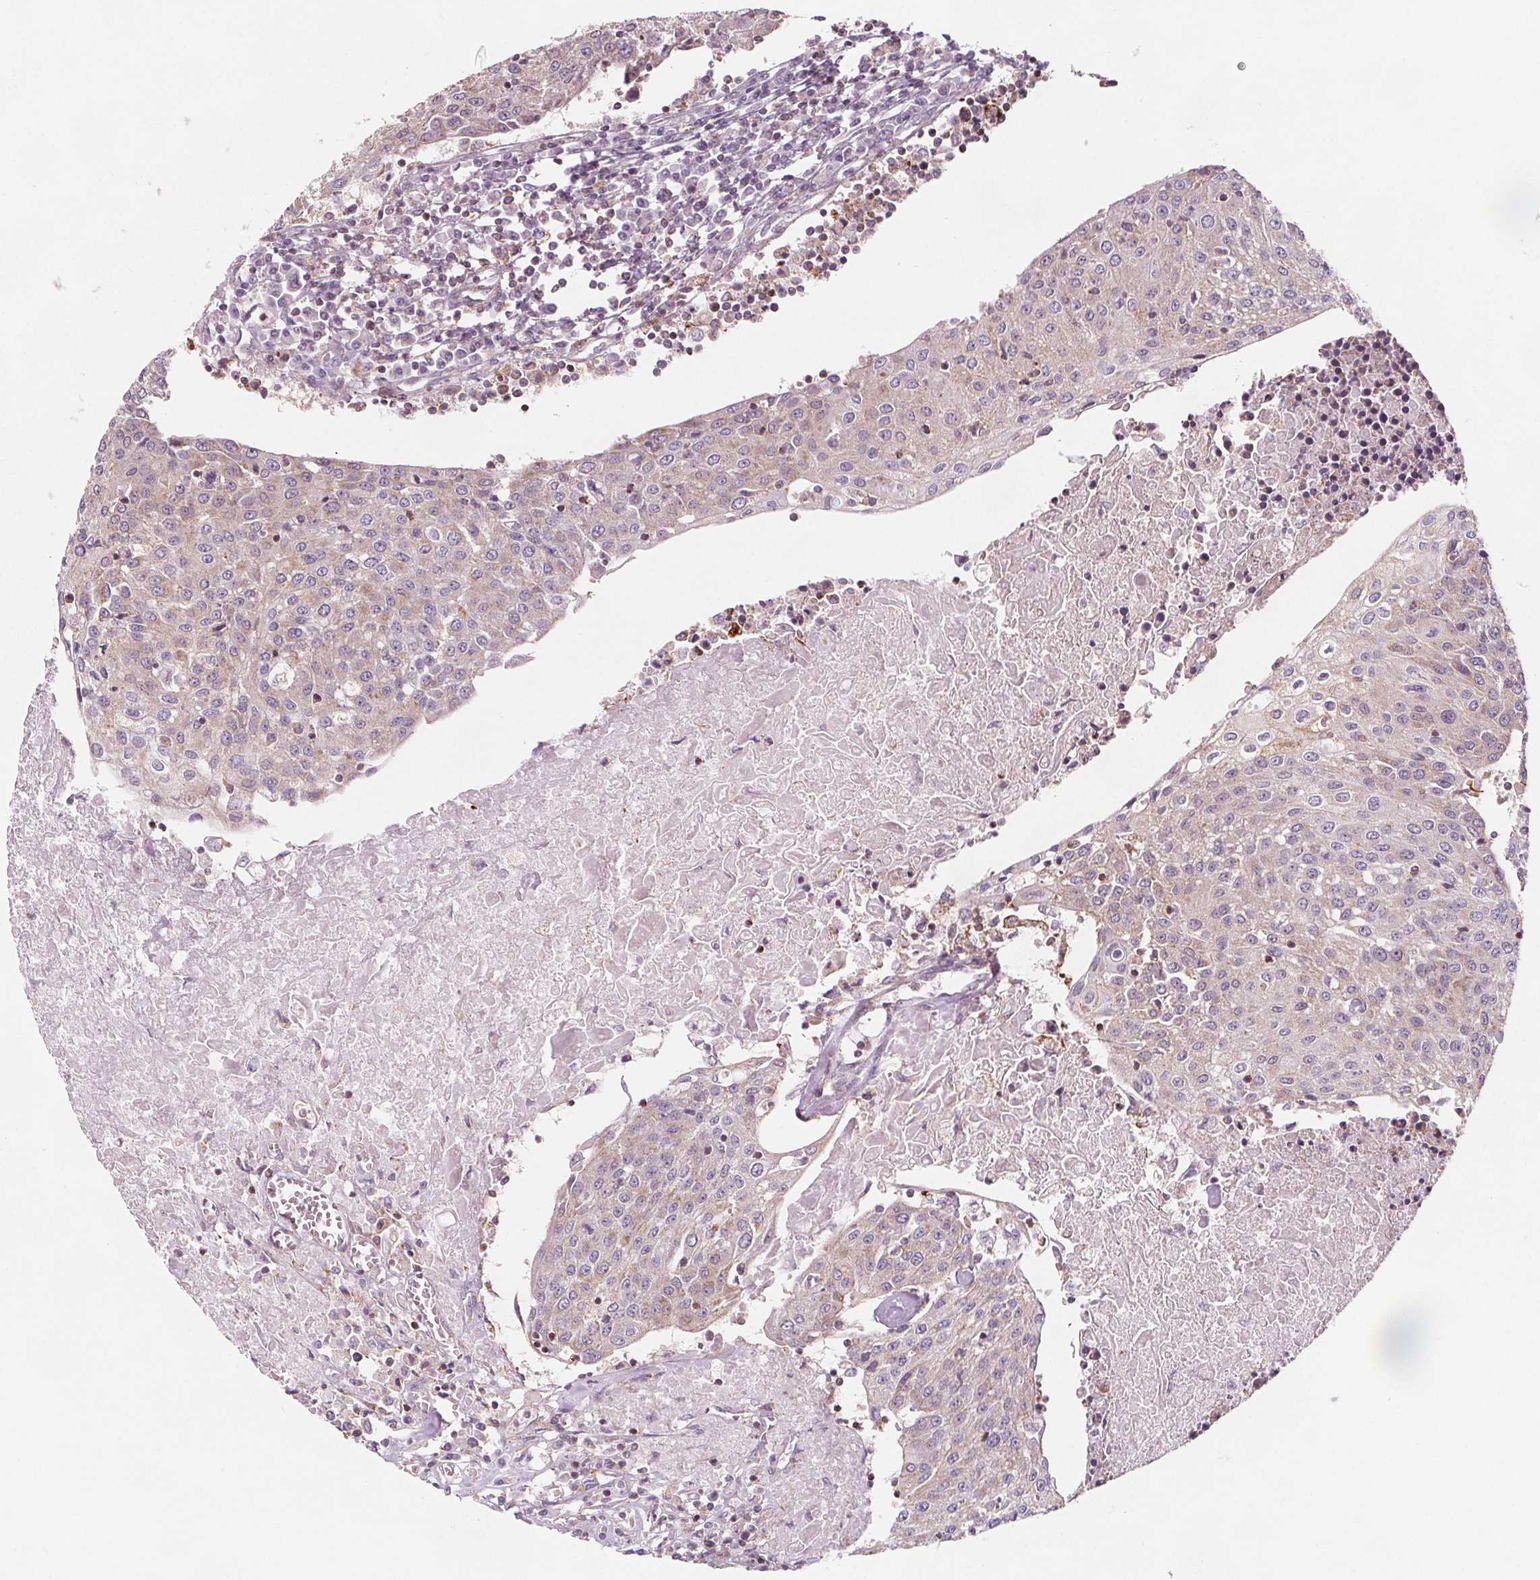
{"staining": {"intensity": "negative", "quantity": "none", "location": "none"}, "tissue": "urothelial cancer", "cell_type": "Tumor cells", "image_type": "cancer", "snomed": [{"axis": "morphology", "description": "Urothelial carcinoma, High grade"}, {"axis": "topography", "description": "Urinary bladder"}], "caption": "Immunohistochemical staining of urothelial cancer exhibits no significant staining in tumor cells.", "gene": "ADAM33", "patient": {"sex": "female", "age": 85}}